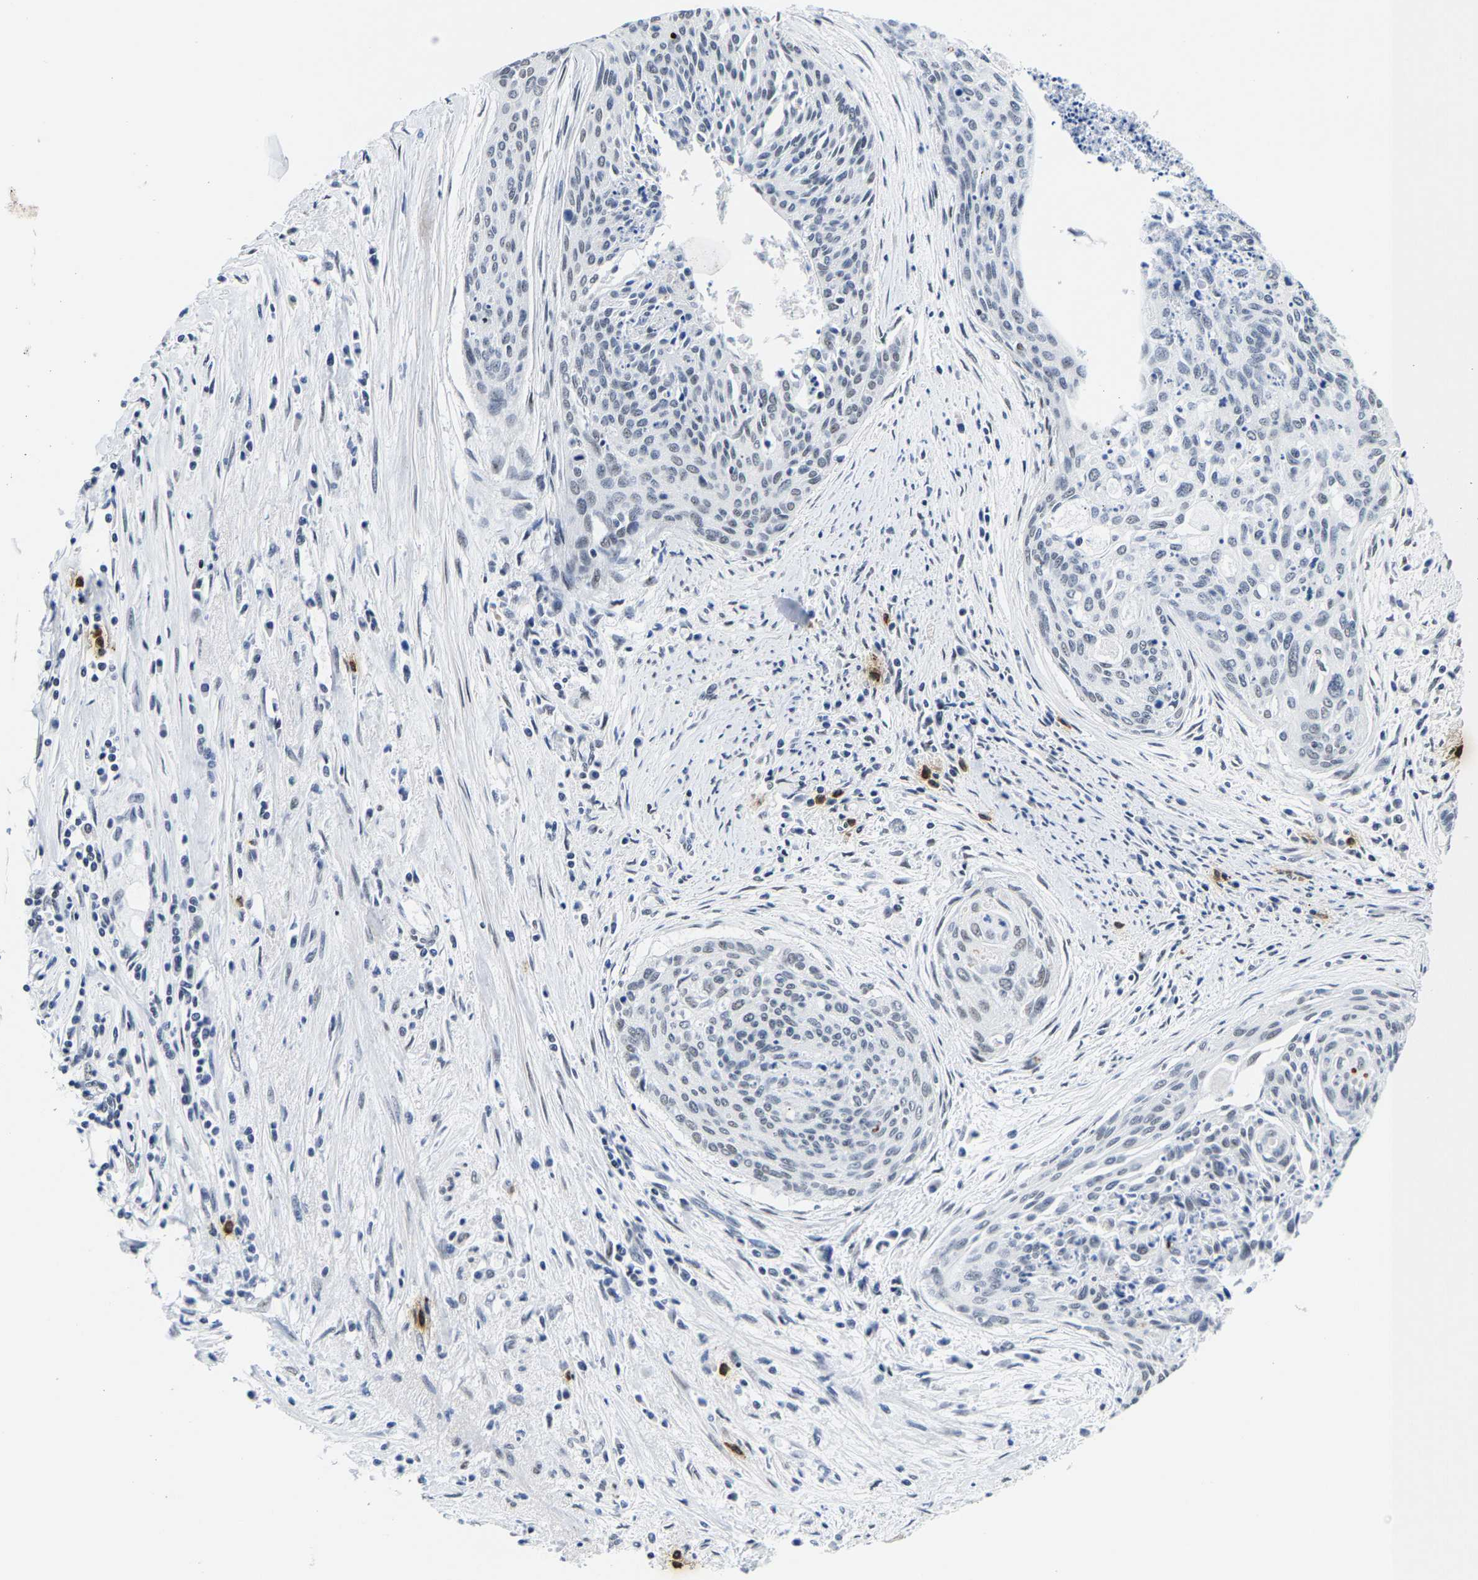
{"staining": {"intensity": "negative", "quantity": "none", "location": "none"}, "tissue": "cervical cancer", "cell_type": "Tumor cells", "image_type": "cancer", "snomed": [{"axis": "morphology", "description": "Squamous cell carcinoma, NOS"}, {"axis": "topography", "description": "Cervix"}], "caption": "Immunohistochemistry (IHC) photomicrograph of squamous cell carcinoma (cervical) stained for a protein (brown), which exhibits no positivity in tumor cells.", "gene": "SETD1B", "patient": {"sex": "female", "age": 55}}